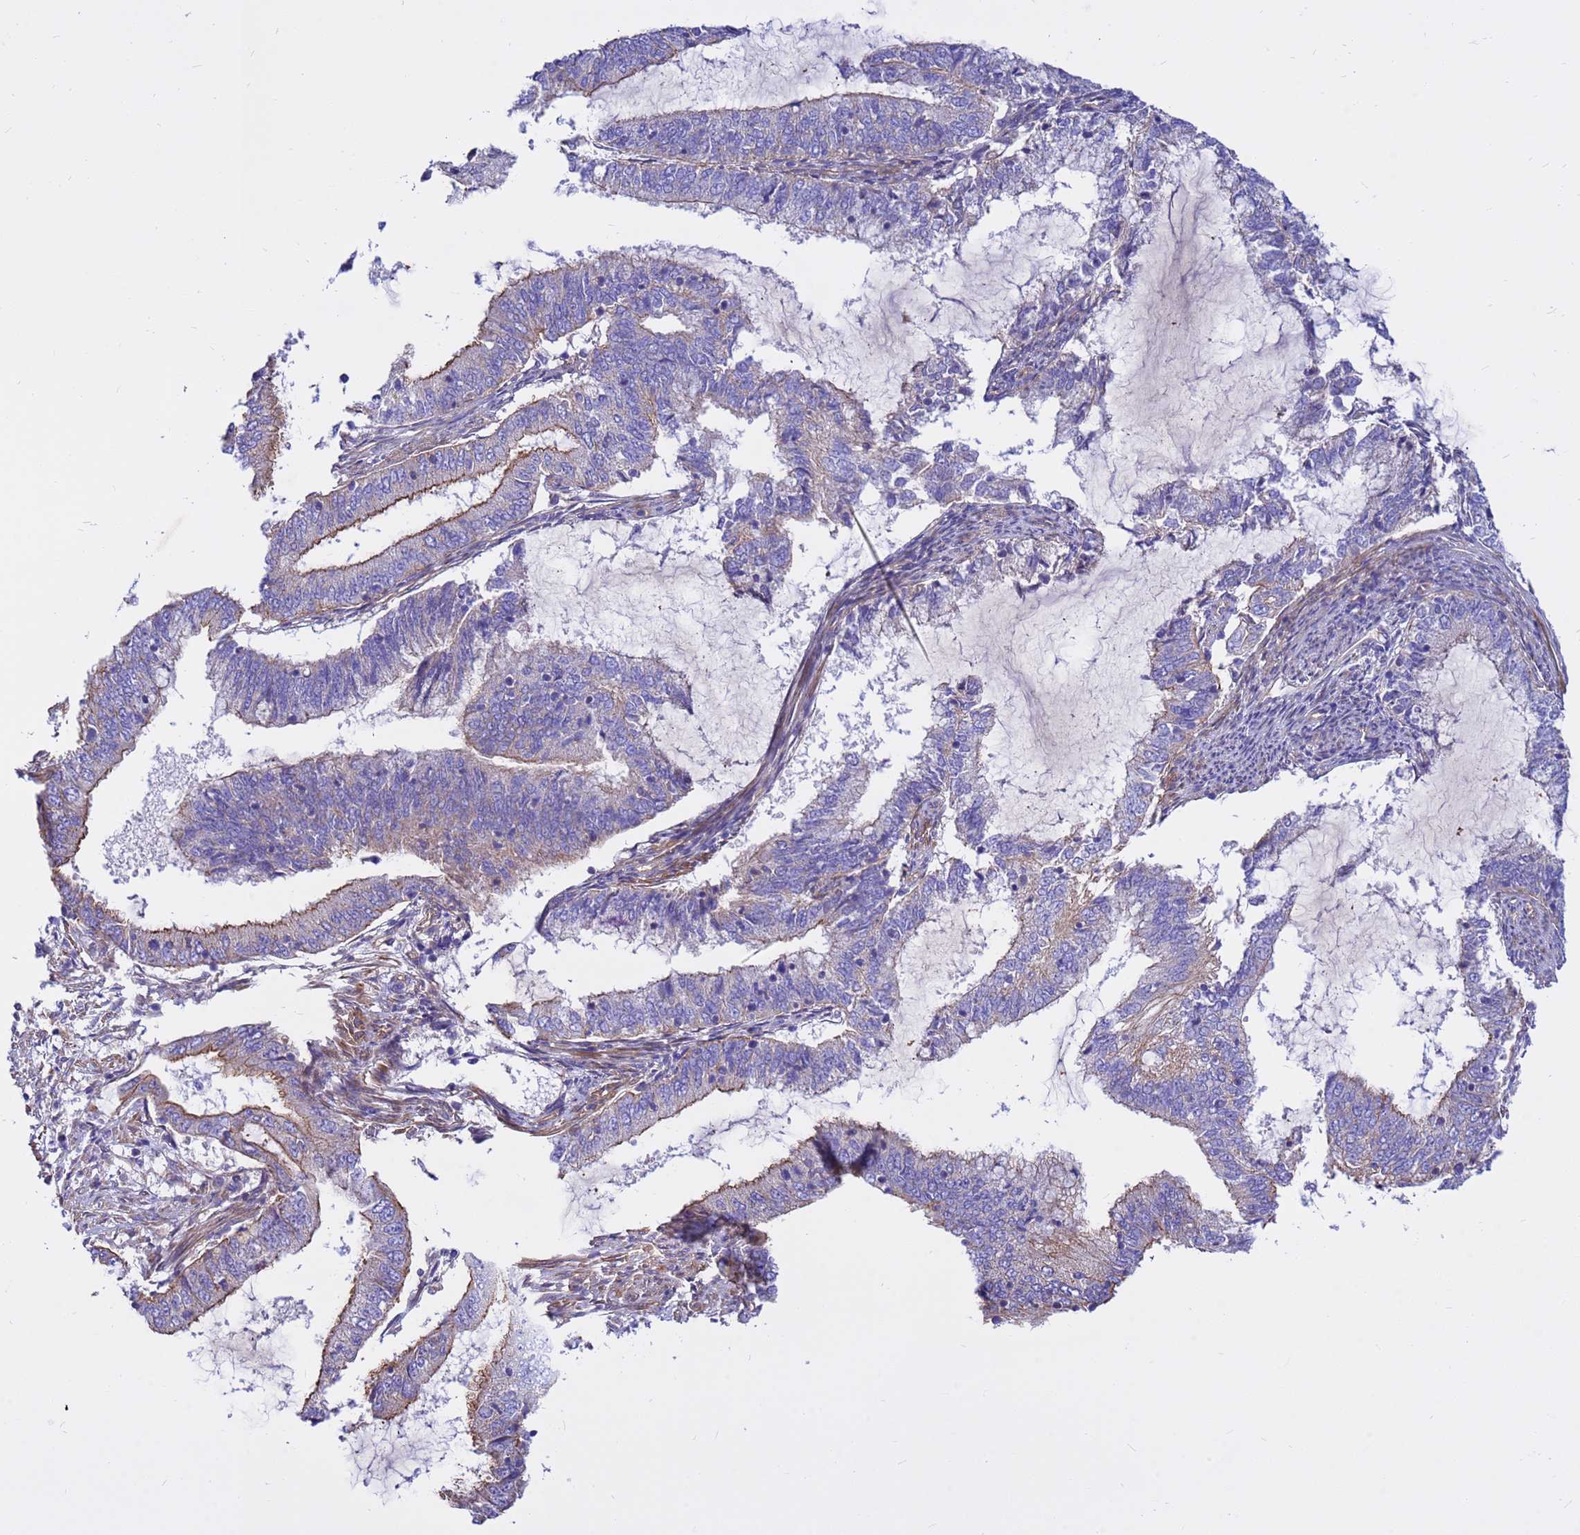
{"staining": {"intensity": "moderate", "quantity": "<25%", "location": "cytoplasmic/membranous"}, "tissue": "endometrial cancer", "cell_type": "Tumor cells", "image_type": "cancer", "snomed": [{"axis": "morphology", "description": "Adenocarcinoma, NOS"}, {"axis": "topography", "description": "Endometrium"}], "caption": "An immunohistochemistry (IHC) histopathology image of neoplastic tissue is shown. Protein staining in brown shows moderate cytoplasmic/membranous positivity in endometrial cancer (adenocarcinoma) within tumor cells.", "gene": "CRHBP", "patient": {"sex": "female", "age": 51}}